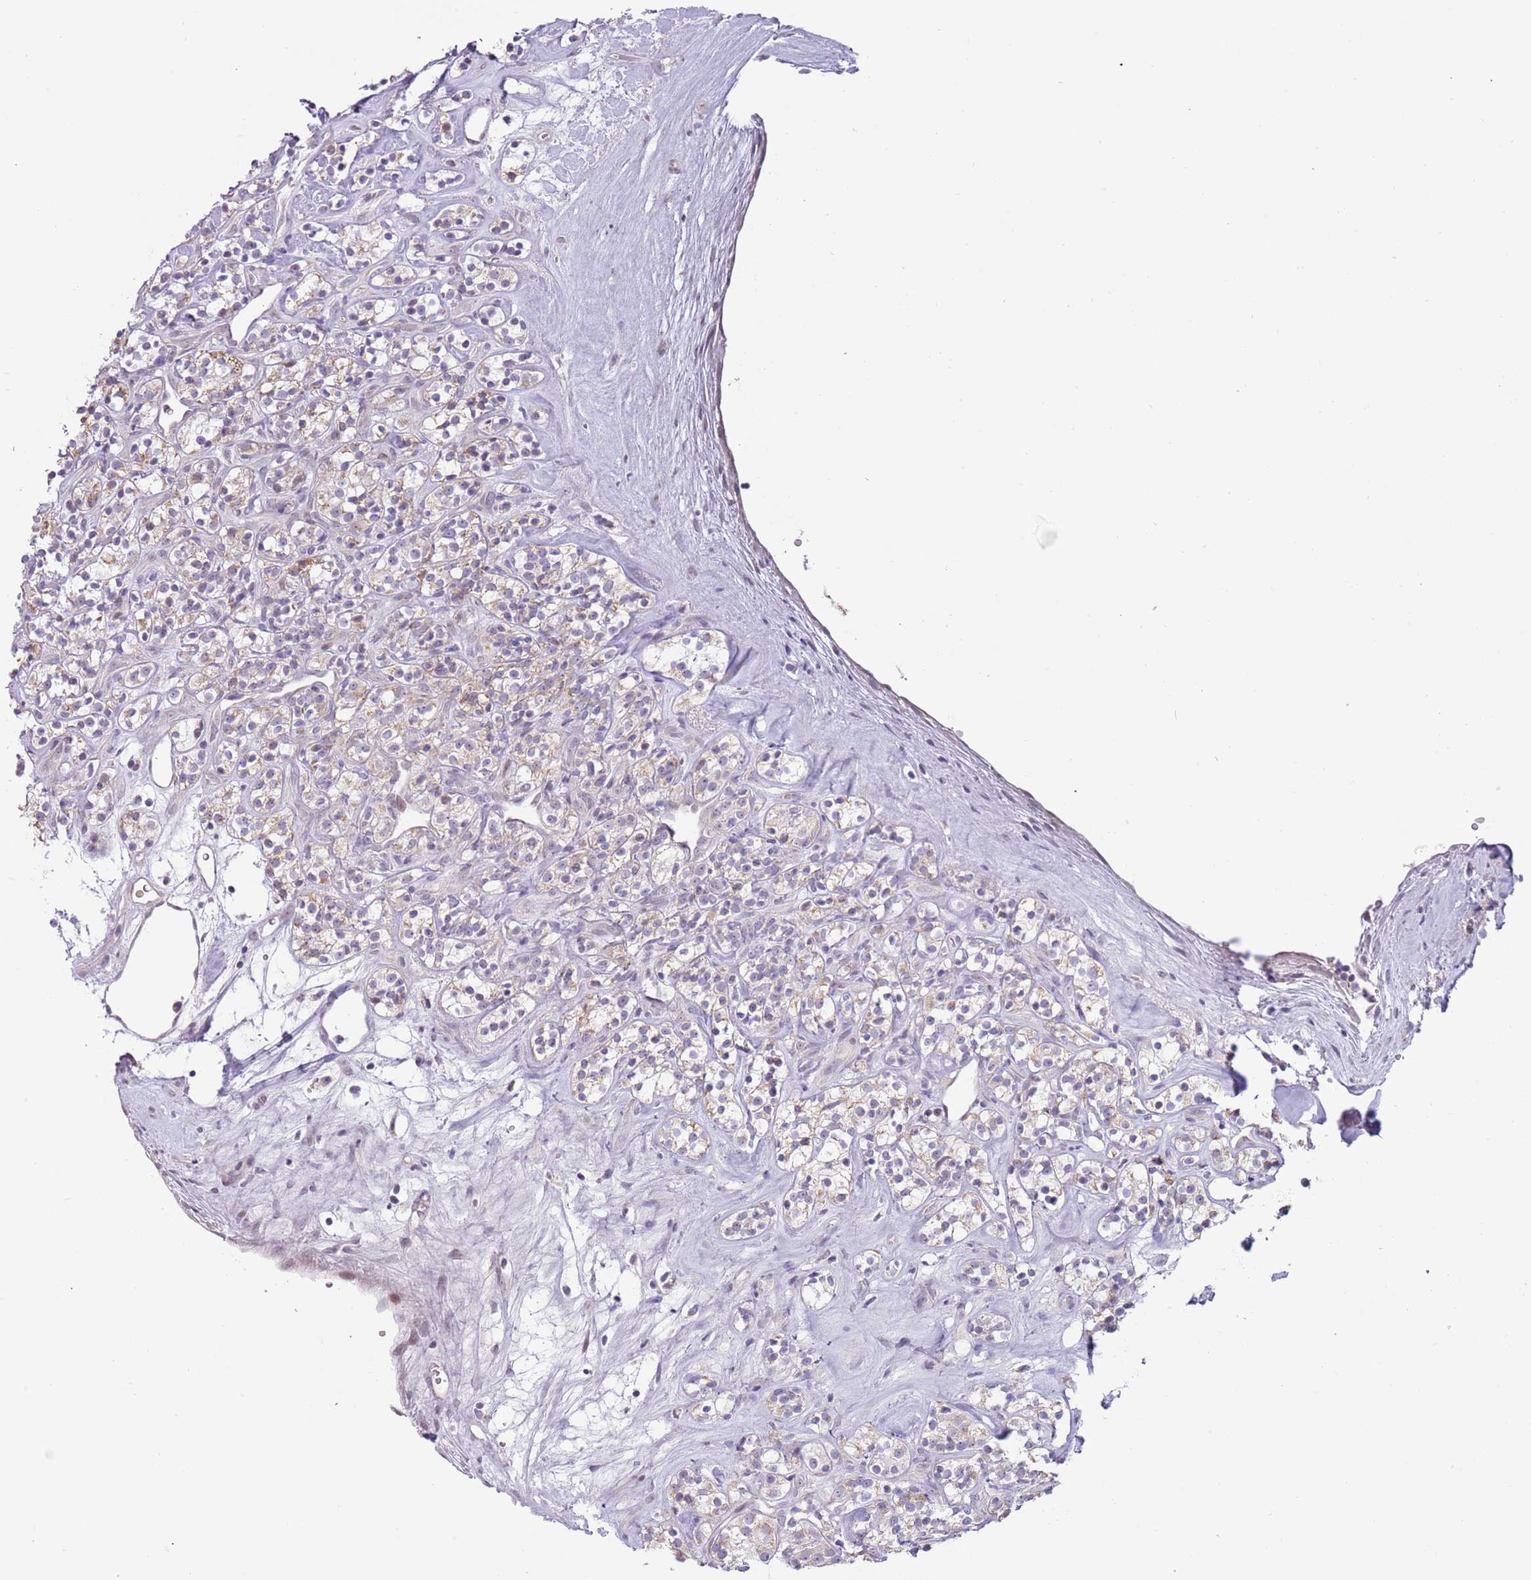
{"staining": {"intensity": "weak", "quantity": "<25%", "location": "cytoplasmic/membranous"}, "tissue": "renal cancer", "cell_type": "Tumor cells", "image_type": "cancer", "snomed": [{"axis": "morphology", "description": "Adenocarcinoma, NOS"}, {"axis": "topography", "description": "Kidney"}], "caption": "Immunohistochemistry photomicrograph of human renal adenocarcinoma stained for a protein (brown), which reveals no staining in tumor cells. Nuclei are stained in blue.", "gene": "MLLT11", "patient": {"sex": "male", "age": 77}}